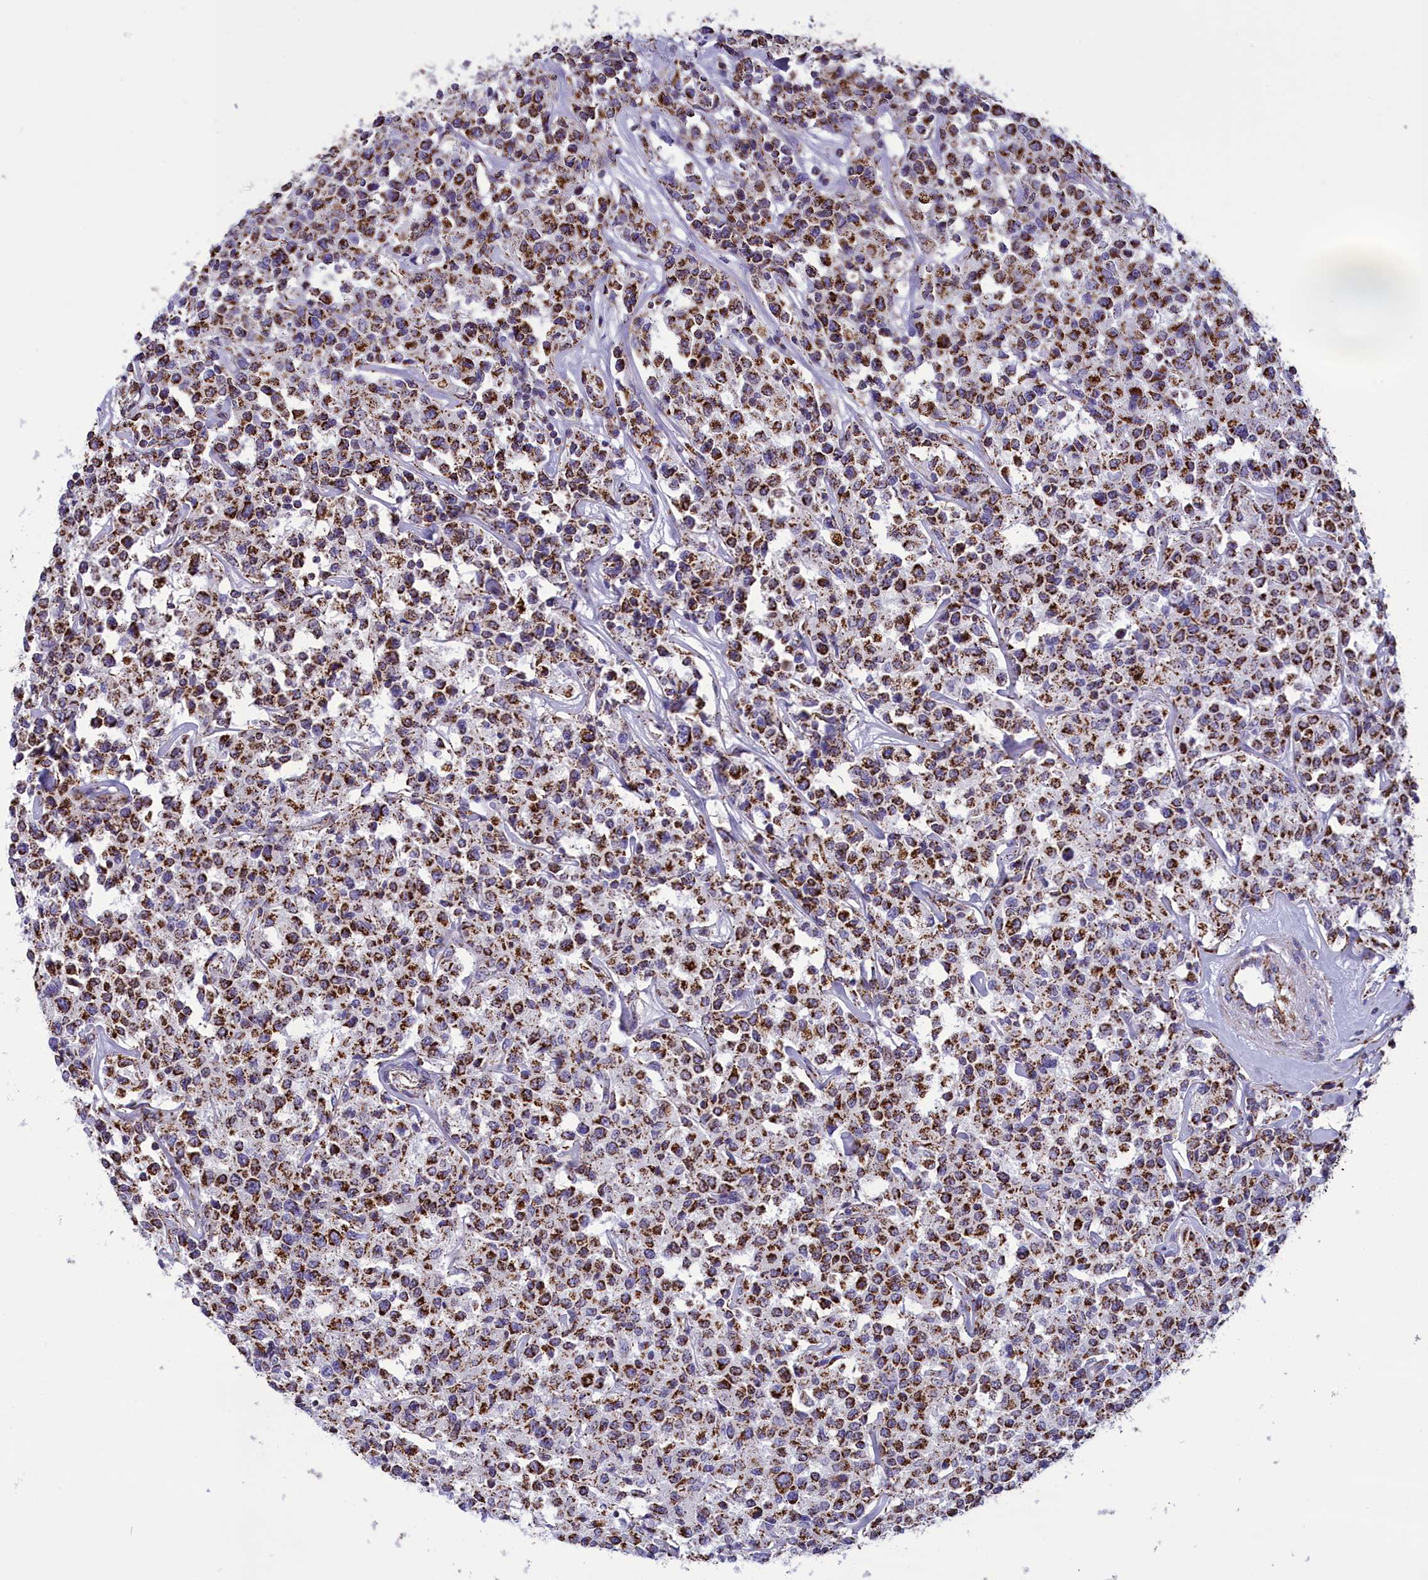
{"staining": {"intensity": "strong", "quantity": ">75%", "location": "cytoplasmic/membranous"}, "tissue": "lymphoma", "cell_type": "Tumor cells", "image_type": "cancer", "snomed": [{"axis": "morphology", "description": "Malignant lymphoma, non-Hodgkin's type, Low grade"}, {"axis": "topography", "description": "Small intestine"}], "caption": "IHC photomicrograph of neoplastic tissue: lymphoma stained using immunohistochemistry displays high levels of strong protein expression localized specifically in the cytoplasmic/membranous of tumor cells, appearing as a cytoplasmic/membranous brown color.", "gene": "ISOC2", "patient": {"sex": "female", "age": 59}}